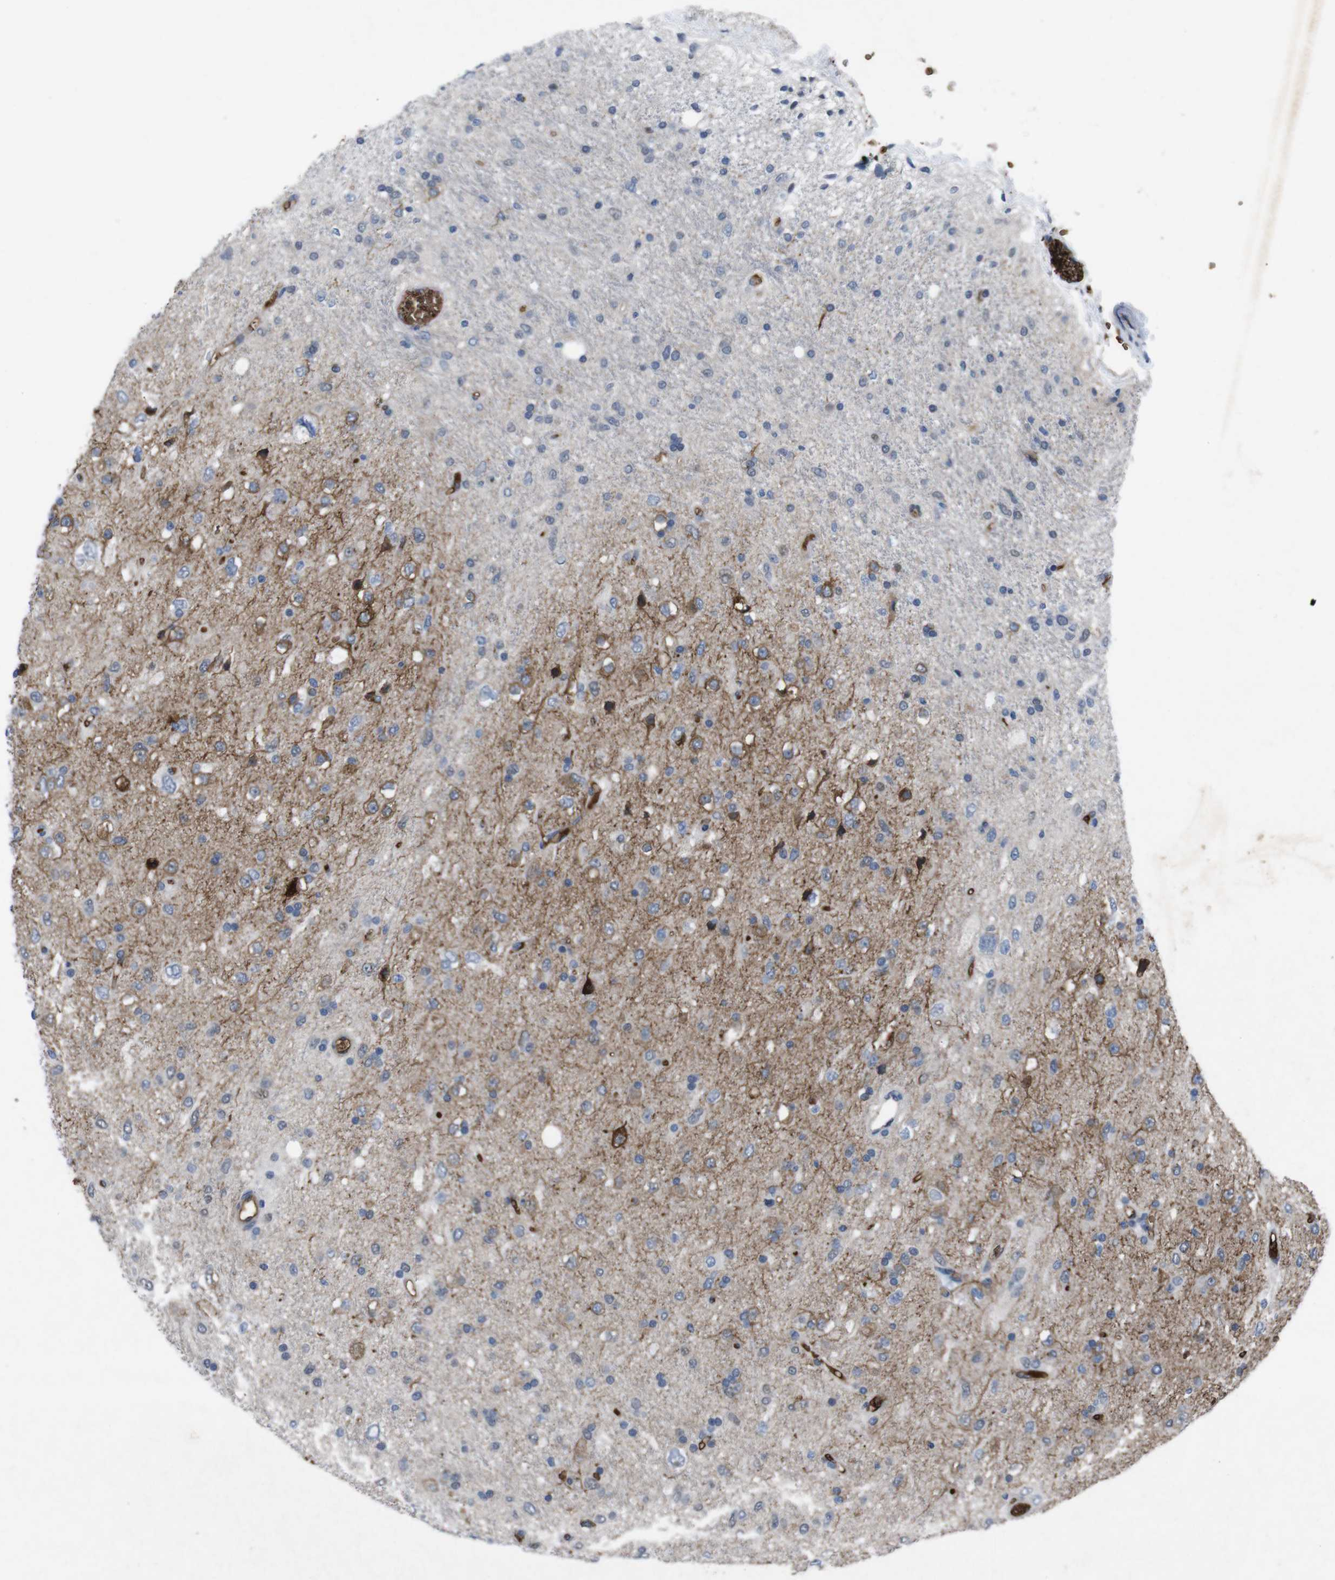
{"staining": {"intensity": "negative", "quantity": "none", "location": "none"}, "tissue": "glioma", "cell_type": "Tumor cells", "image_type": "cancer", "snomed": [{"axis": "morphology", "description": "Glioma, malignant, Low grade"}, {"axis": "topography", "description": "Brain"}], "caption": "Micrograph shows no significant protein staining in tumor cells of malignant glioma (low-grade). Nuclei are stained in blue.", "gene": "SPTB", "patient": {"sex": "male", "age": 77}}